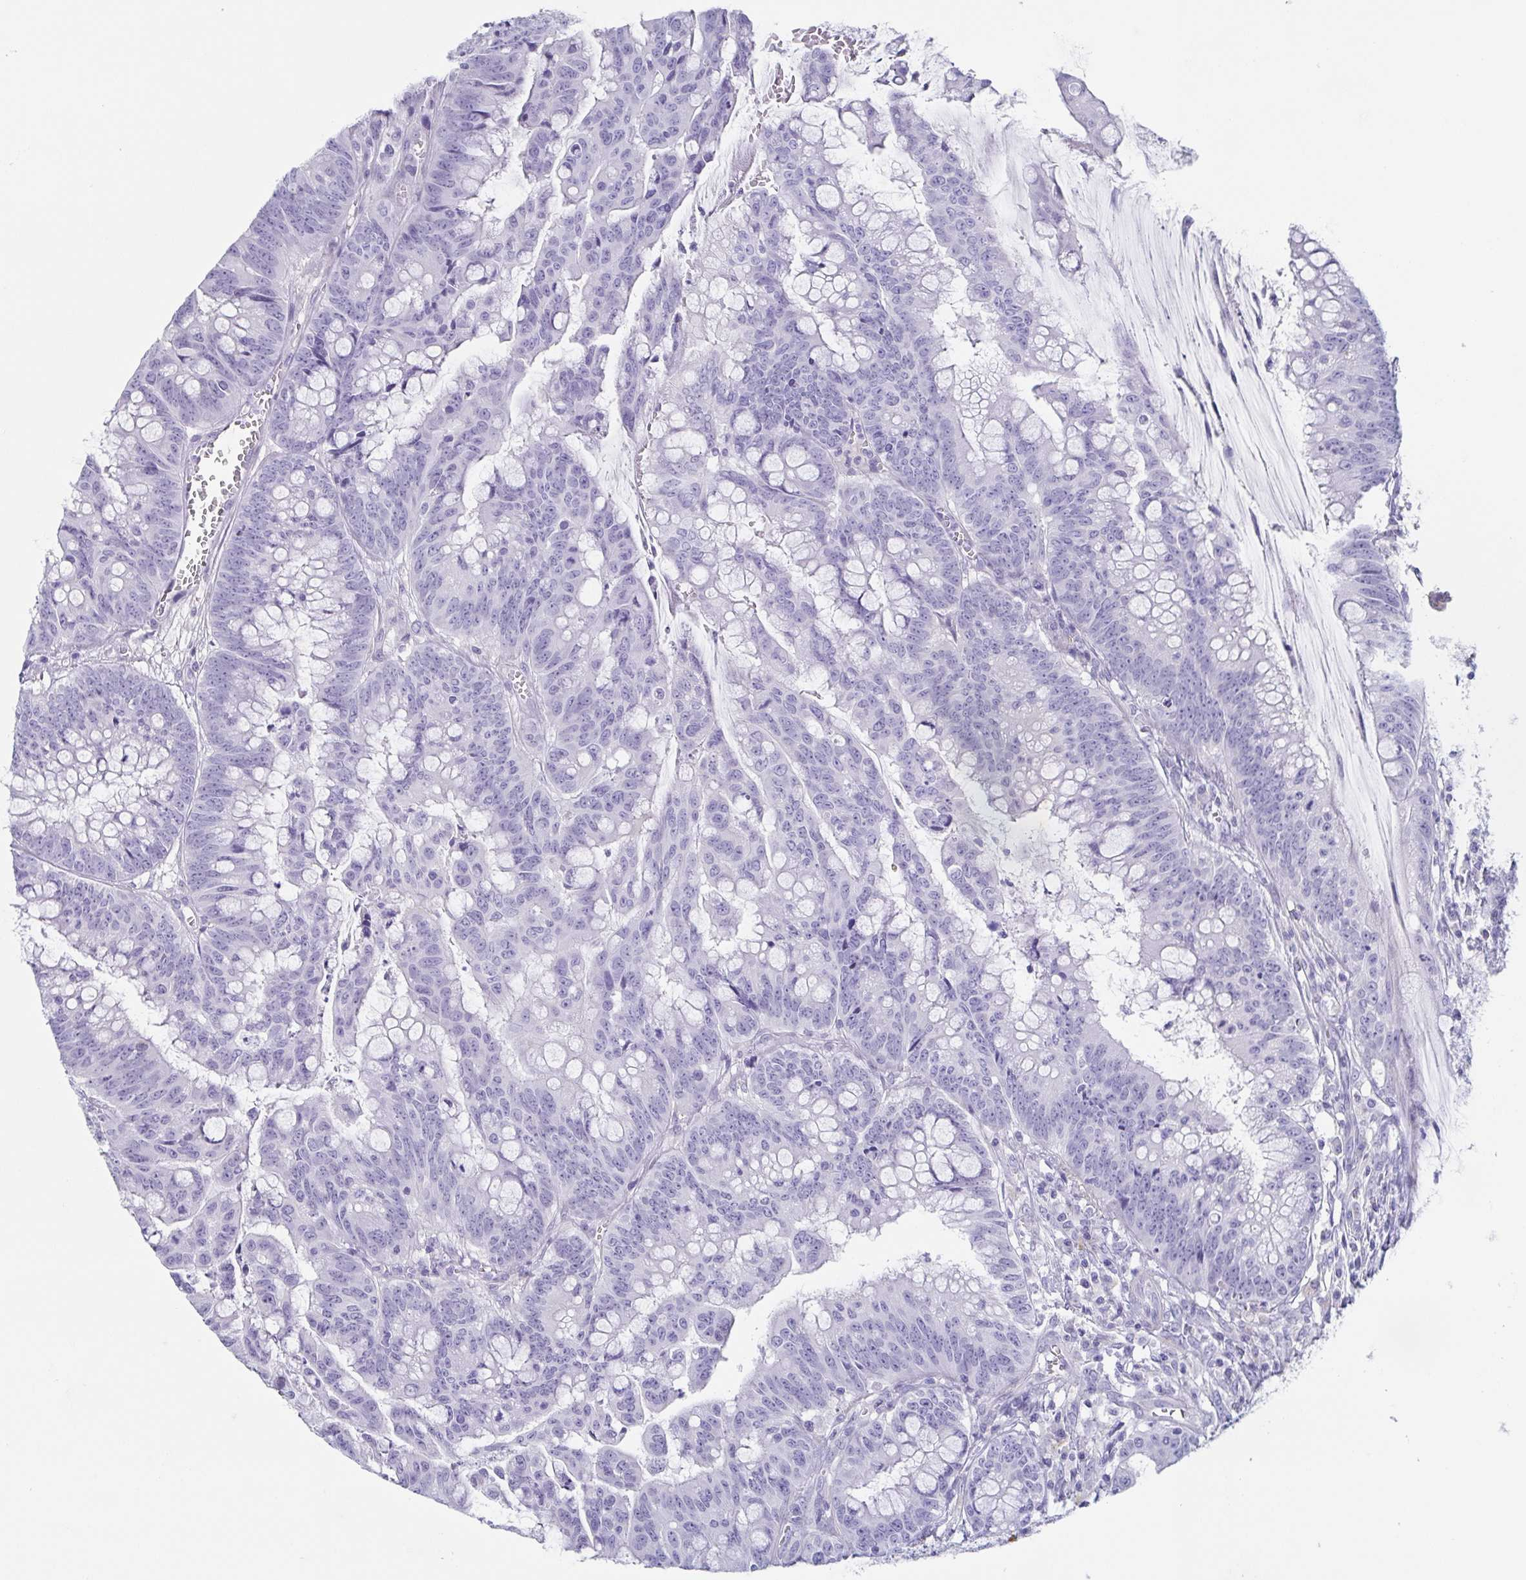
{"staining": {"intensity": "negative", "quantity": "none", "location": "none"}, "tissue": "colorectal cancer", "cell_type": "Tumor cells", "image_type": "cancer", "snomed": [{"axis": "morphology", "description": "Adenocarcinoma, NOS"}, {"axis": "topography", "description": "Colon"}], "caption": "DAB (3,3'-diaminobenzidine) immunohistochemical staining of human adenocarcinoma (colorectal) demonstrates no significant staining in tumor cells.", "gene": "TAGLN3", "patient": {"sex": "male", "age": 62}}